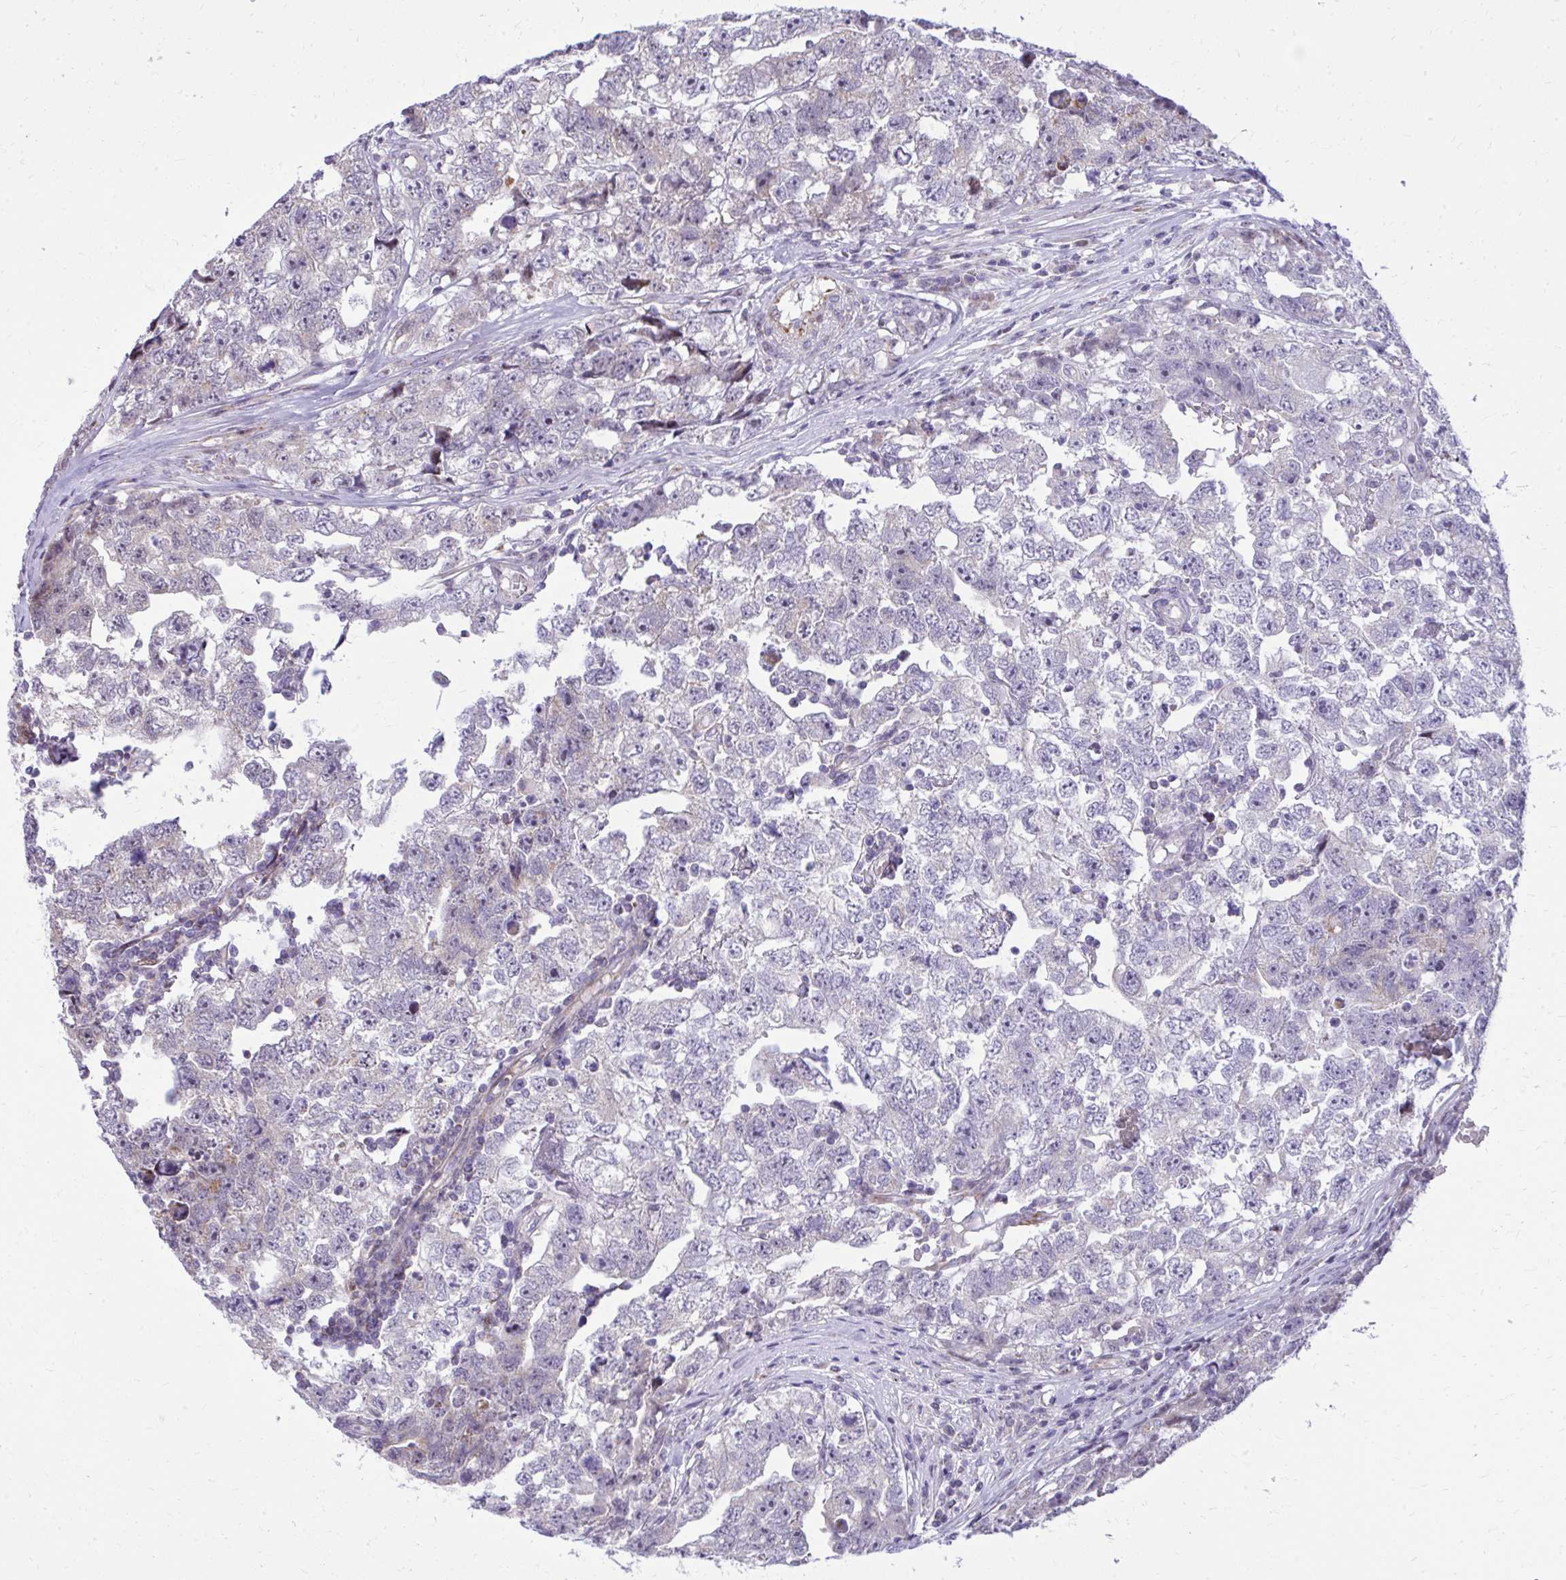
{"staining": {"intensity": "negative", "quantity": "none", "location": "none"}, "tissue": "testis cancer", "cell_type": "Tumor cells", "image_type": "cancer", "snomed": [{"axis": "morphology", "description": "Carcinoma, Embryonal, NOS"}, {"axis": "topography", "description": "Testis"}], "caption": "Tumor cells are negative for brown protein staining in testis cancer (embryonal carcinoma).", "gene": "GPRIN3", "patient": {"sex": "male", "age": 22}}